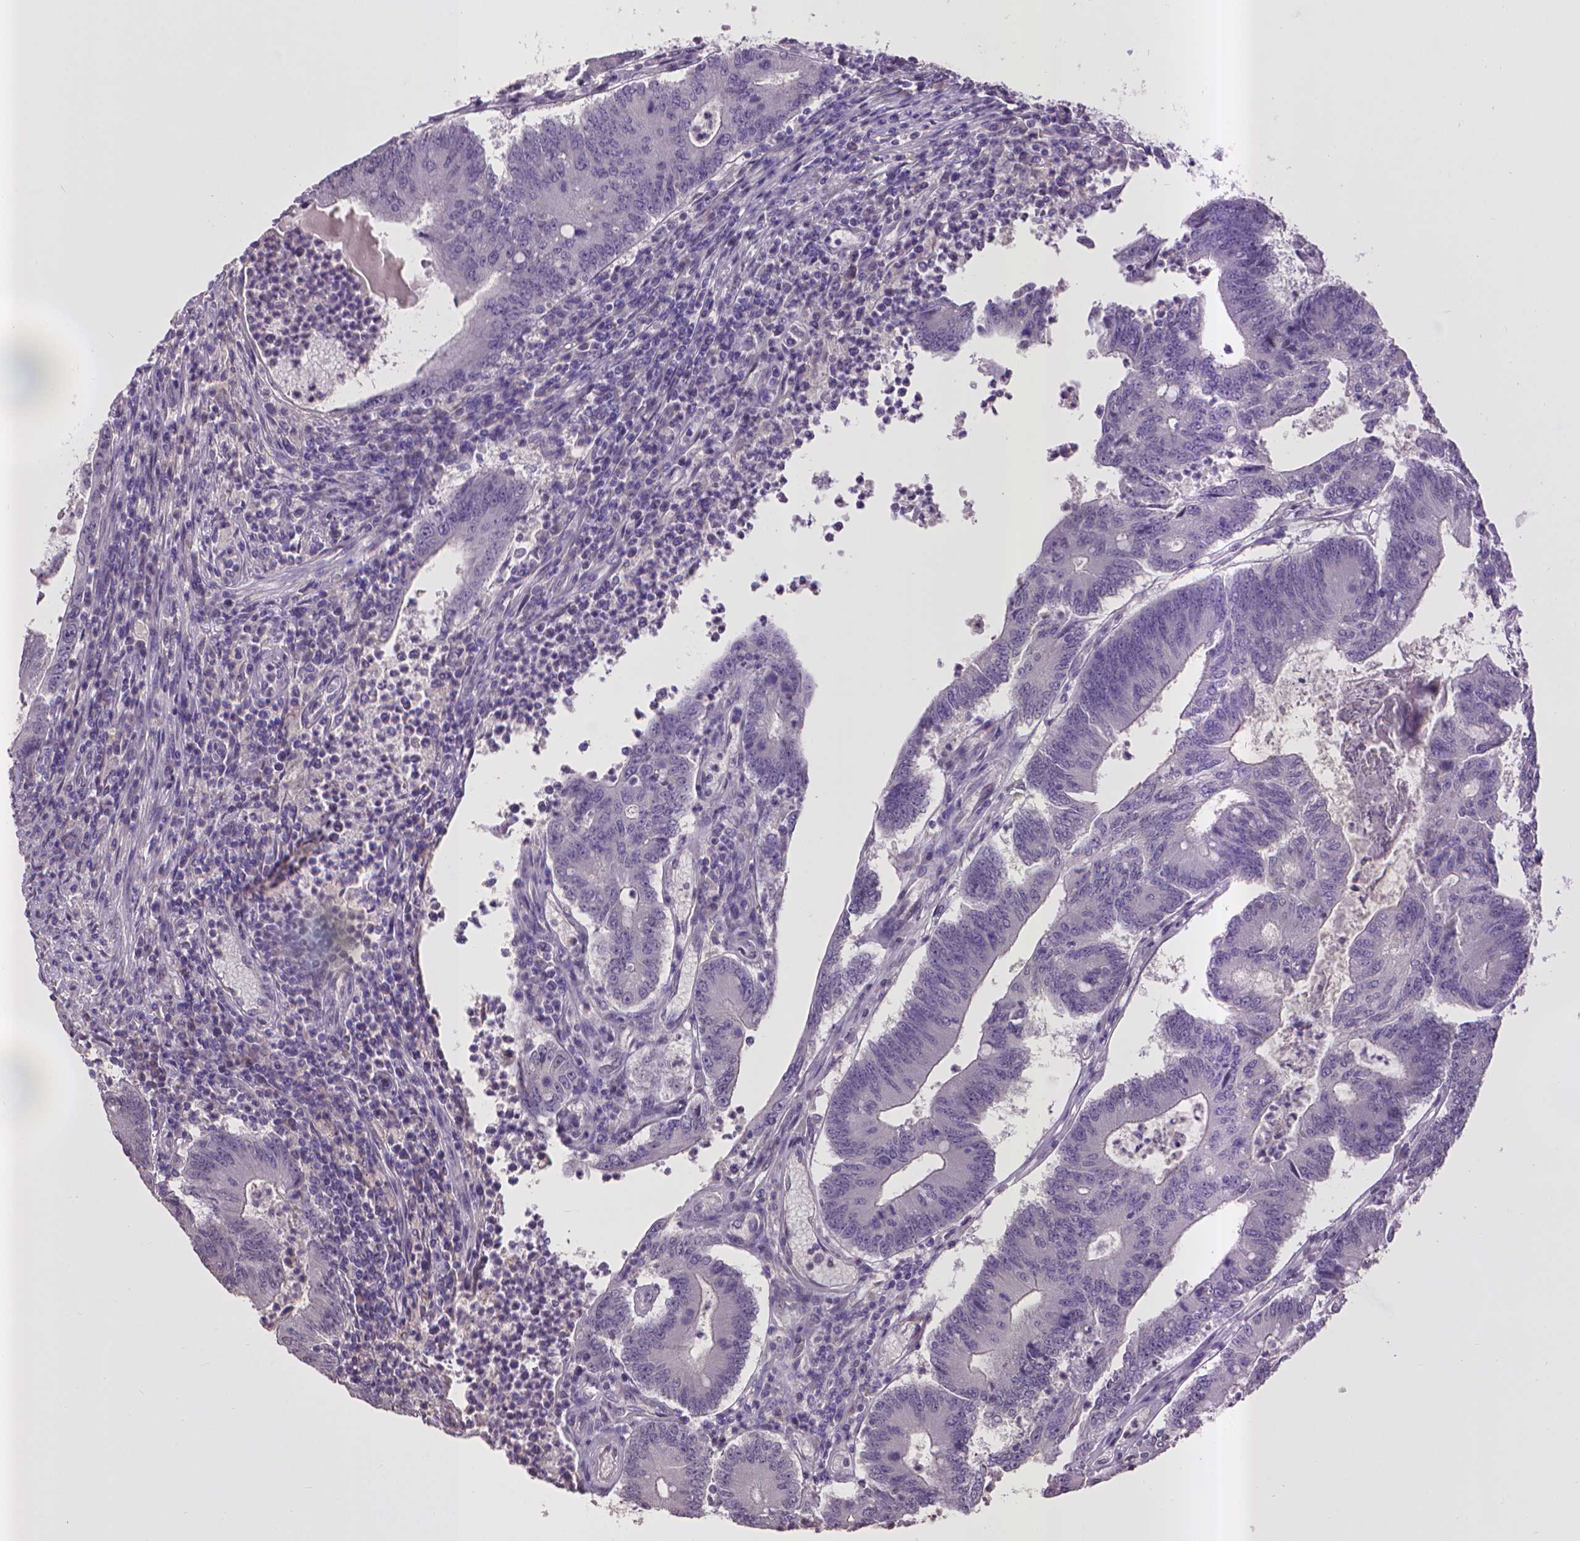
{"staining": {"intensity": "negative", "quantity": "none", "location": "none"}, "tissue": "colorectal cancer", "cell_type": "Tumor cells", "image_type": "cancer", "snomed": [{"axis": "morphology", "description": "Adenocarcinoma, NOS"}, {"axis": "topography", "description": "Colon"}], "caption": "Protein analysis of colorectal cancer (adenocarcinoma) shows no significant positivity in tumor cells. (DAB (3,3'-diaminobenzidine) IHC visualized using brightfield microscopy, high magnification).", "gene": "CPM", "patient": {"sex": "female", "age": 70}}